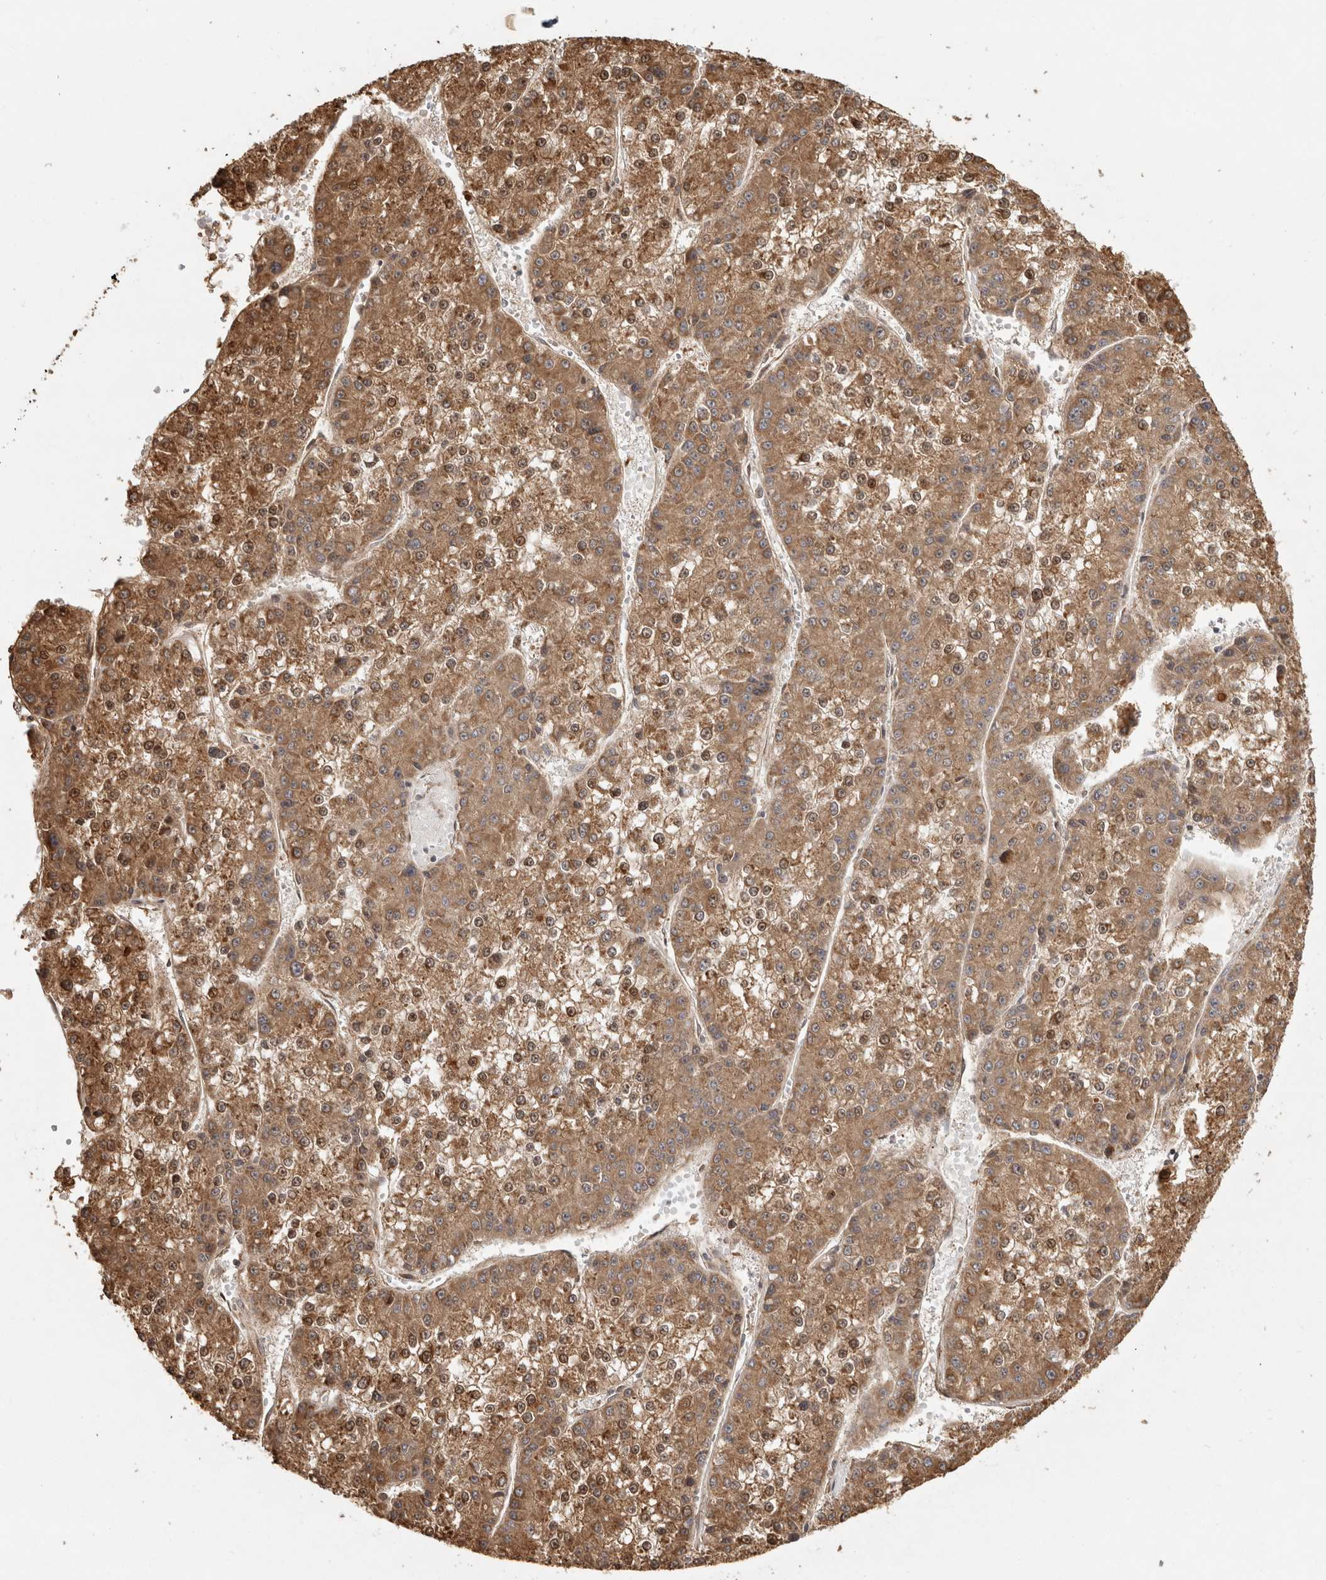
{"staining": {"intensity": "moderate", "quantity": ">75%", "location": "cytoplasmic/membranous"}, "tissue": "liver cancer", "cell_type": "Tumor cells", "image_type": "cancer", "snomed": [{"axis": "morphology", "description": "Carcinoma, Hepatocellular, NOS"}, {"axis": "topography", "description": "Liver"}], "caption": "DAB (3,3'-diaminobenzidine) immunohistochemical staining of human hepatocellular carcinoma (liver) shows moderate cytoplasmic/membranous protein positivity in about >75% of tumor cells.", "gene": "CAMSAP2", "patient": {"sex": "female", "age": 73}}